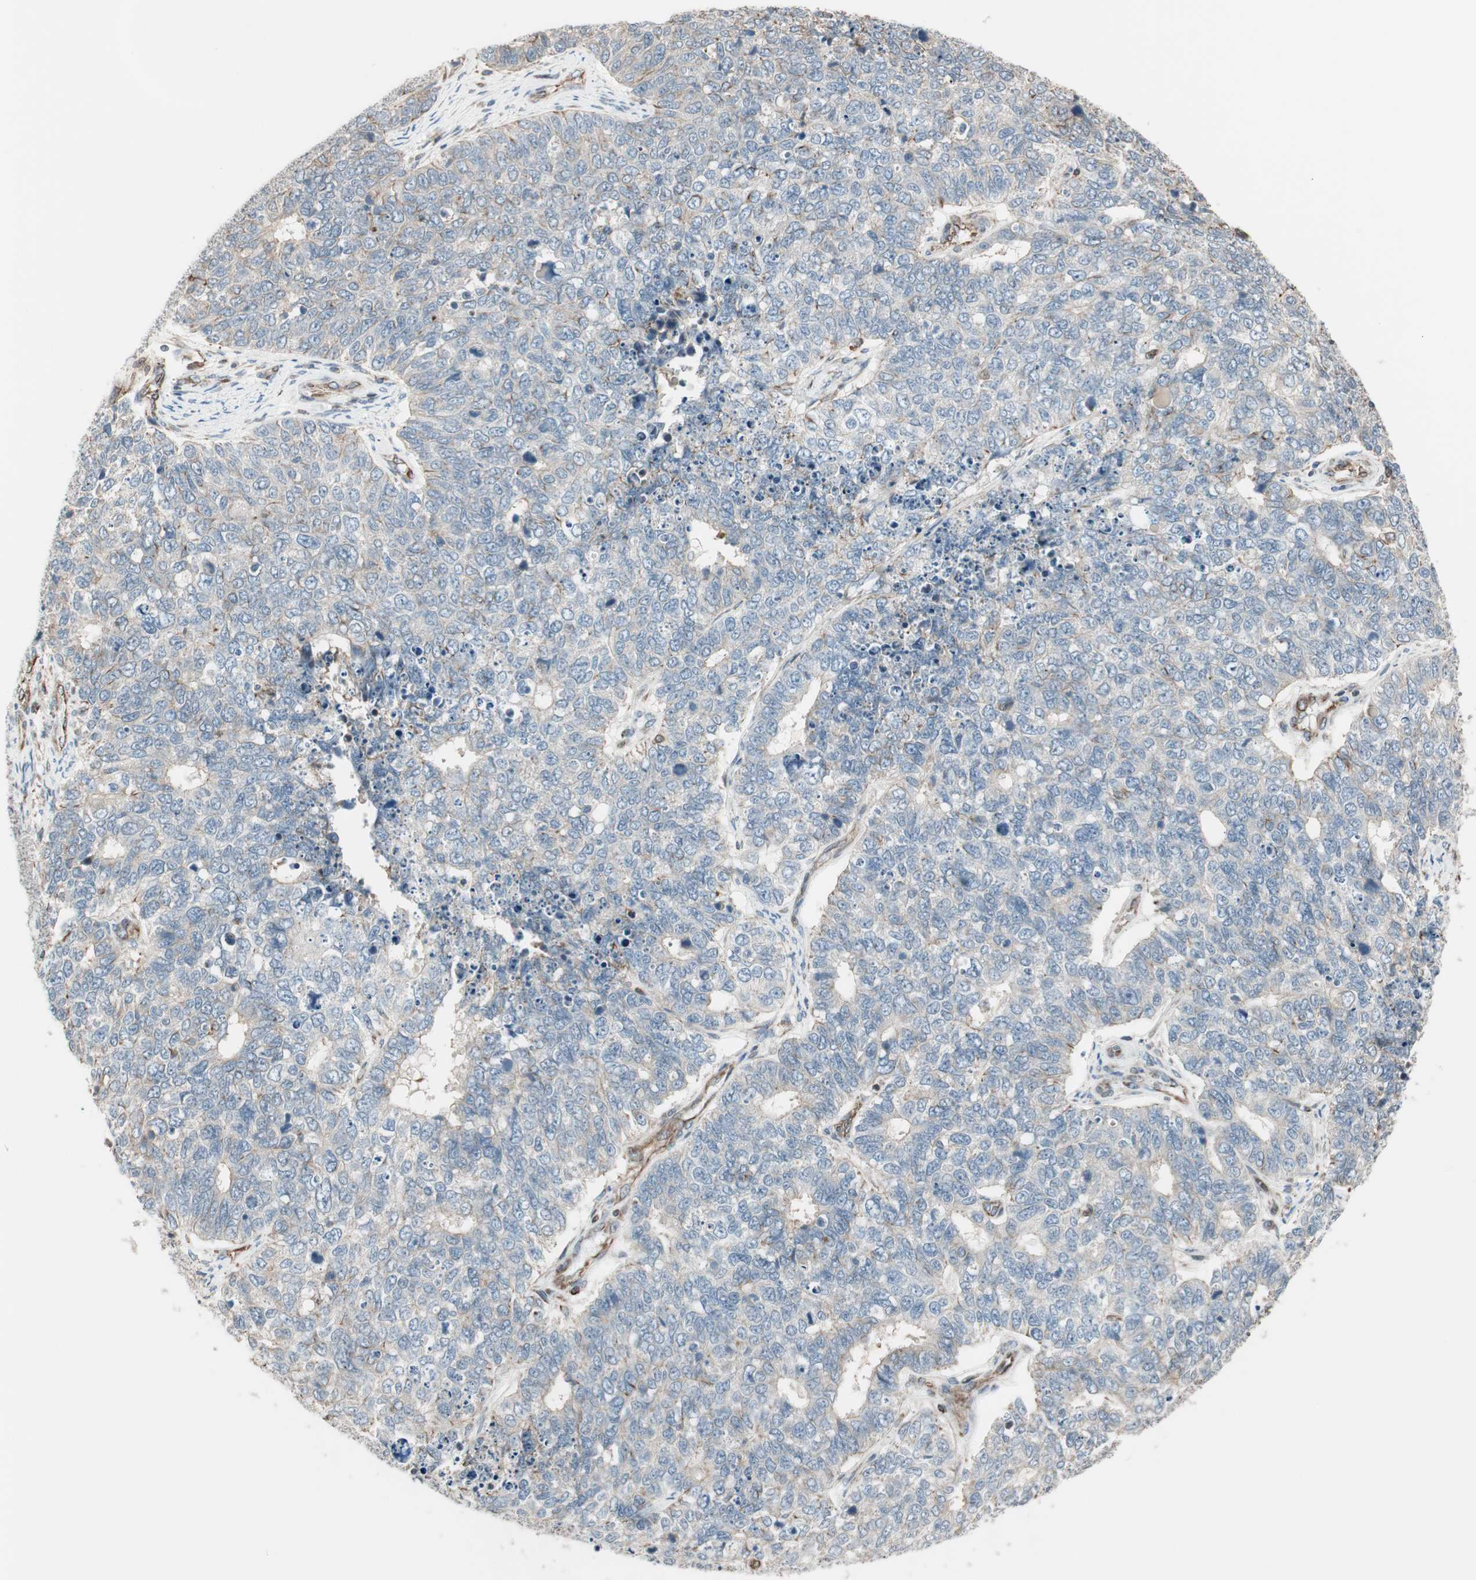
{"staining": {"intensity": "weak", "quantity": "<25%", "location": "cytoplasmic/membranous"}, "tissue": "cervical cancer", "cell_type": "Tumor cells", "image_type": "cancer", "snomed": [{"axis": "morphology", "description": "Squamous cell carcinoma, NOS"}, {"axis": "topography", "description": "Cervix"}], "caption": "IHC of human cervical cancer (squamous cell carcinoma) exhibits no positivity in tumor cells. (DAB (3,3'-diaminobenzidine) IHC, high magnification).", "gene": "MAD2L2", "patient": {"sex": "female", "age": 63}}